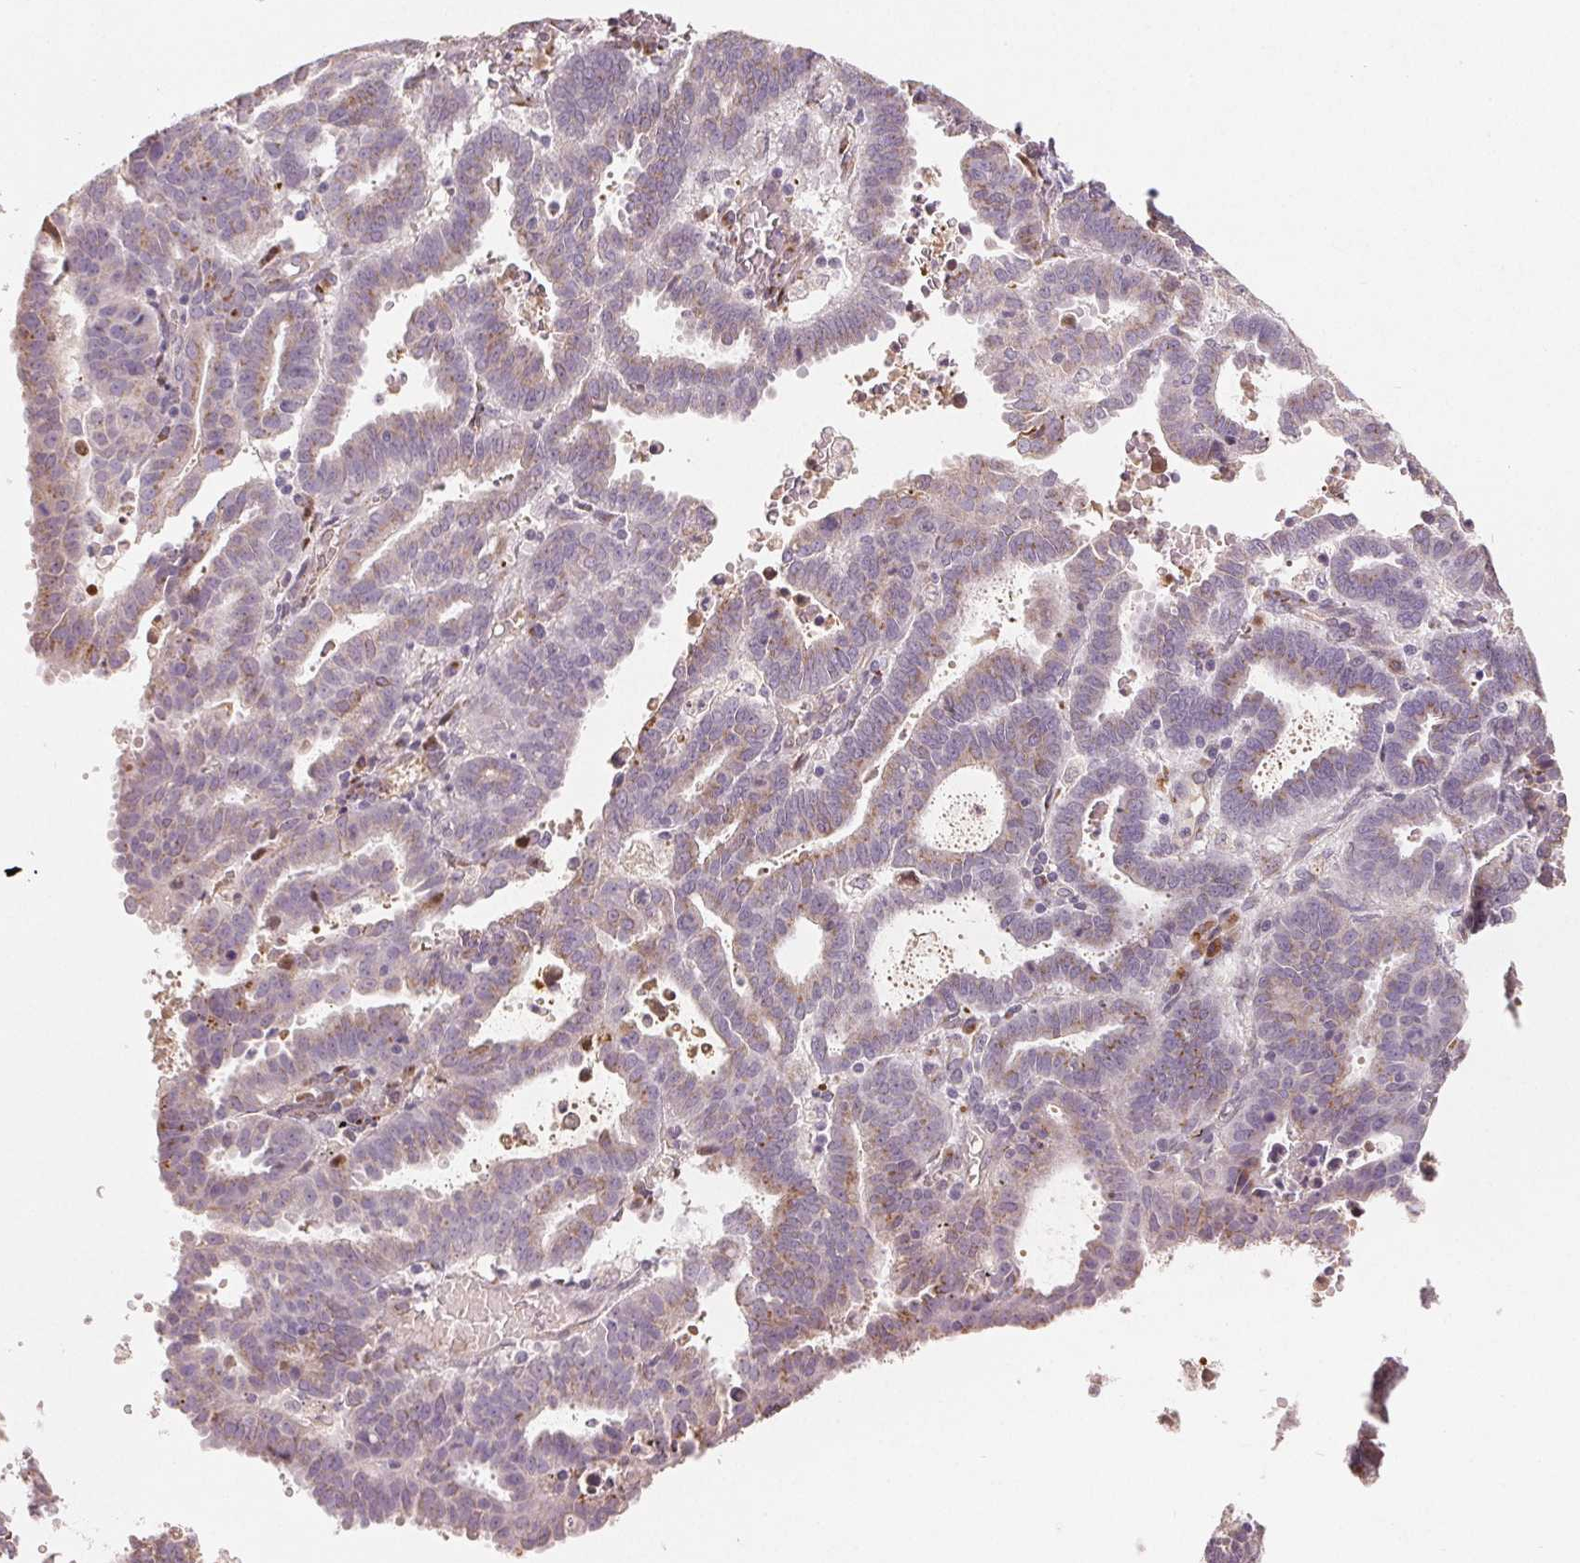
{"staining": {"intensity": "weak", "quantity": "25%-75%", "location": "cytoplasmic/membranous"}, "tissue": "endometrial cancer", "cell_type": "Tumor cells", "image_type": "cancer", "snomed": [{"axis": "morphology", "description": "Adenocarcinoma, NOS"}, {"axis": "topography", "description": "Uterus"}], "caption": "IHC of endometrial cancer (adenocarcinoma) shows low levels of weak cytoplasmic/membranous staining in approximately 25%-75% of tumor cells.", "gene": "TMSB15B", "patient": {"sex": "female", "age": 83}}